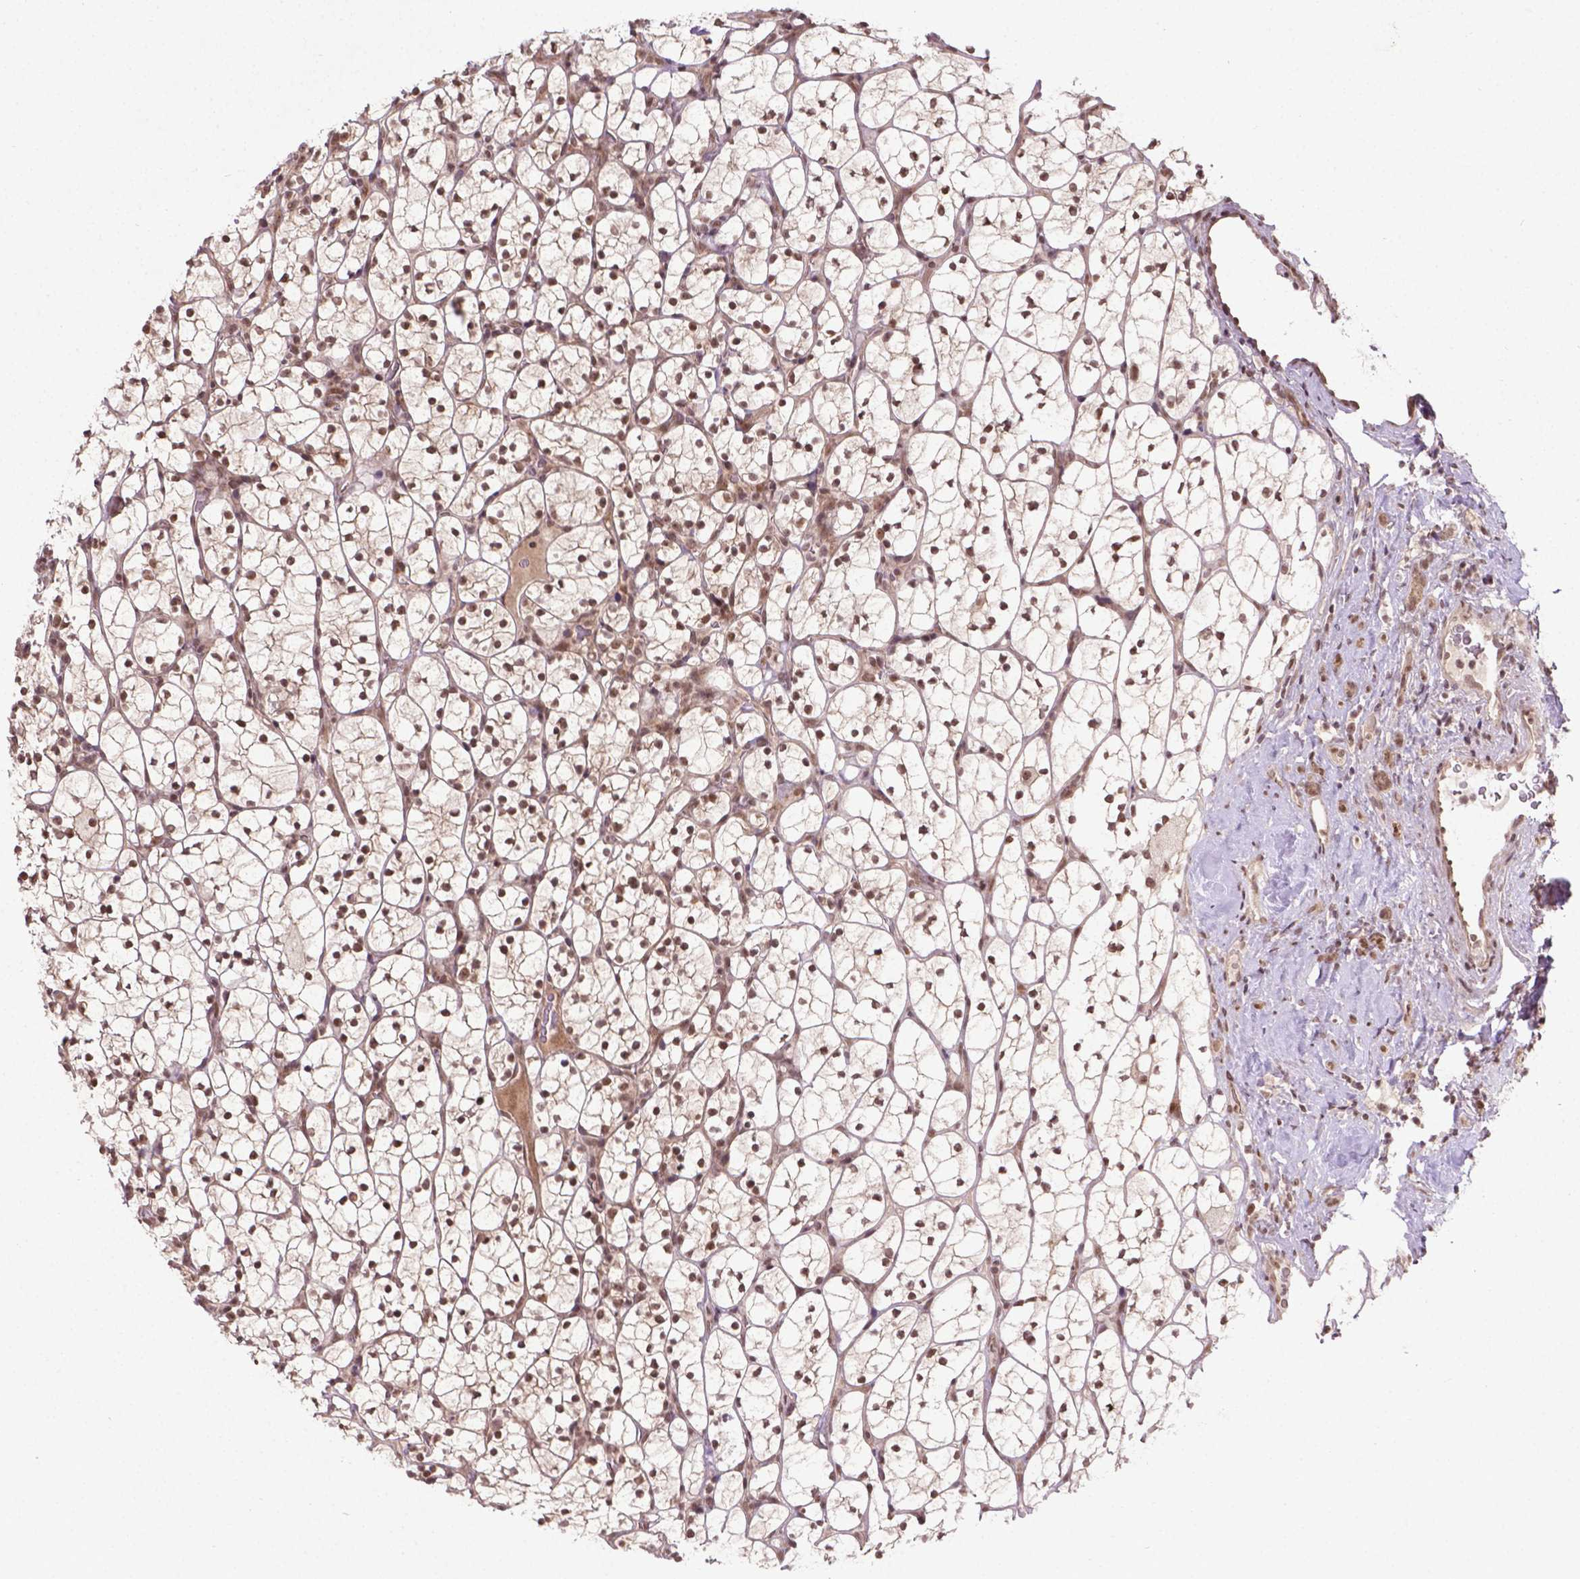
{"staining": {"intensity": "moderate", "quantity": ">75%", "location": "nuclear"}, "tissue": "renal cancer", "cell_type": "Tumor cells", "image_type": "cancer", "snomed": [{"axis": "morphology", "description": "Adenocarcinoma, NOS"}, {"axis": "topography", "description": "Kidney"}], "caption": "Human adenocarcinoma (renal) stained with a brown dye reveals moderate nuclear positive positivity in about >75% of tumor cells.", "gene": "ANKRD54", "patient": {"sex": "female", "age": 89}}